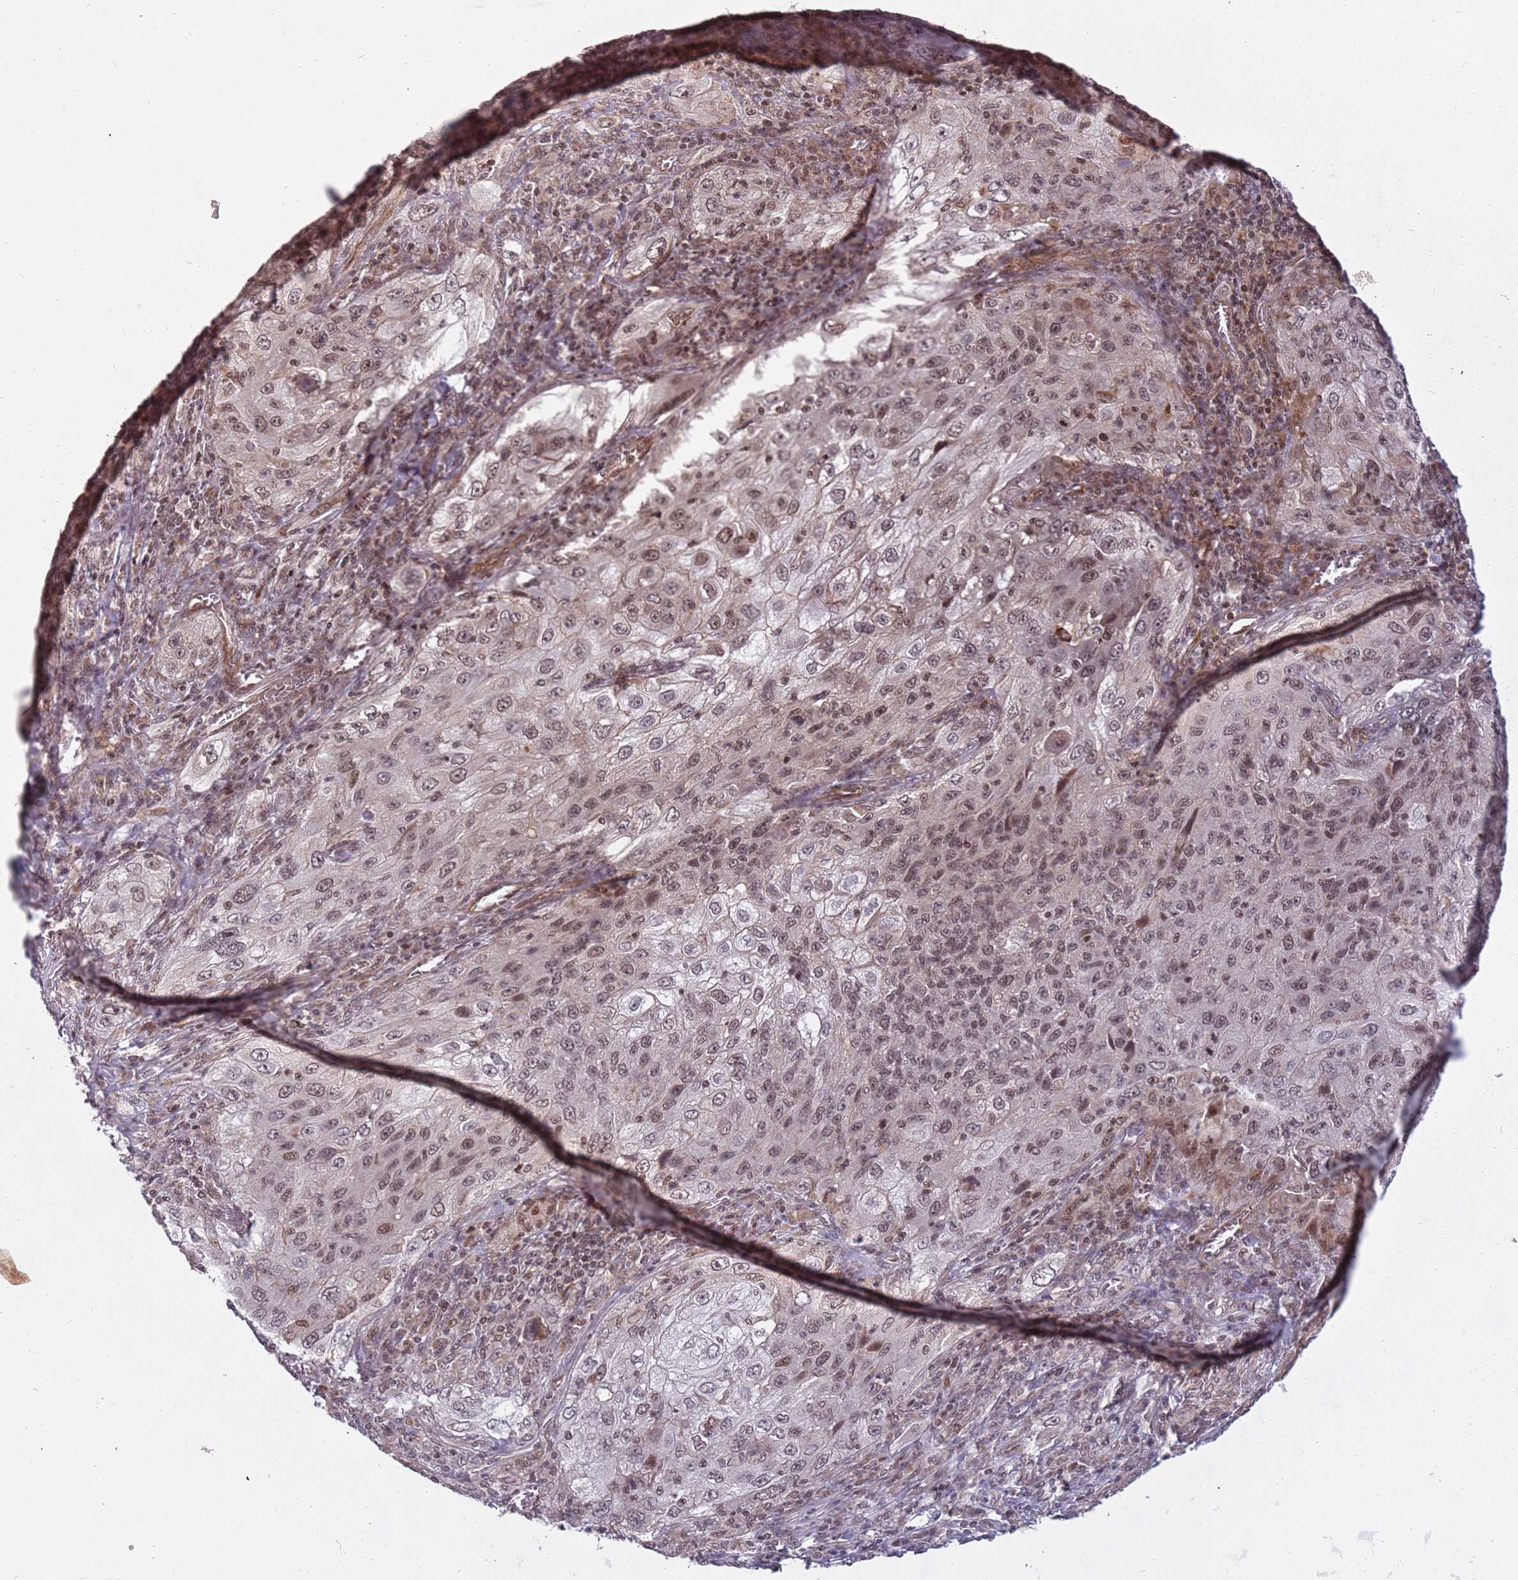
{"staining": {"intensity": "moderate", "quantity": ">75%", "location": "nuclear"}, "tissue": "lung cancer", "cell_type": "Tumor cells", "image_type": "cancer", "snomed": [{"axis": "morphology", "description": "Squamous cell carcinoma, NOS"}, {"axis": "topography", "description": "Lung"}], "caption": "Immunohistochemical staining of human lung cancer exhibits moderate nuclear protein expression in approximately >75% of tumor cells. (brown staining indicates protein expression, while blue staining denotes nuclei).", "gene": "SUDS3", "patient": {"sex": "female", "age": 69}}